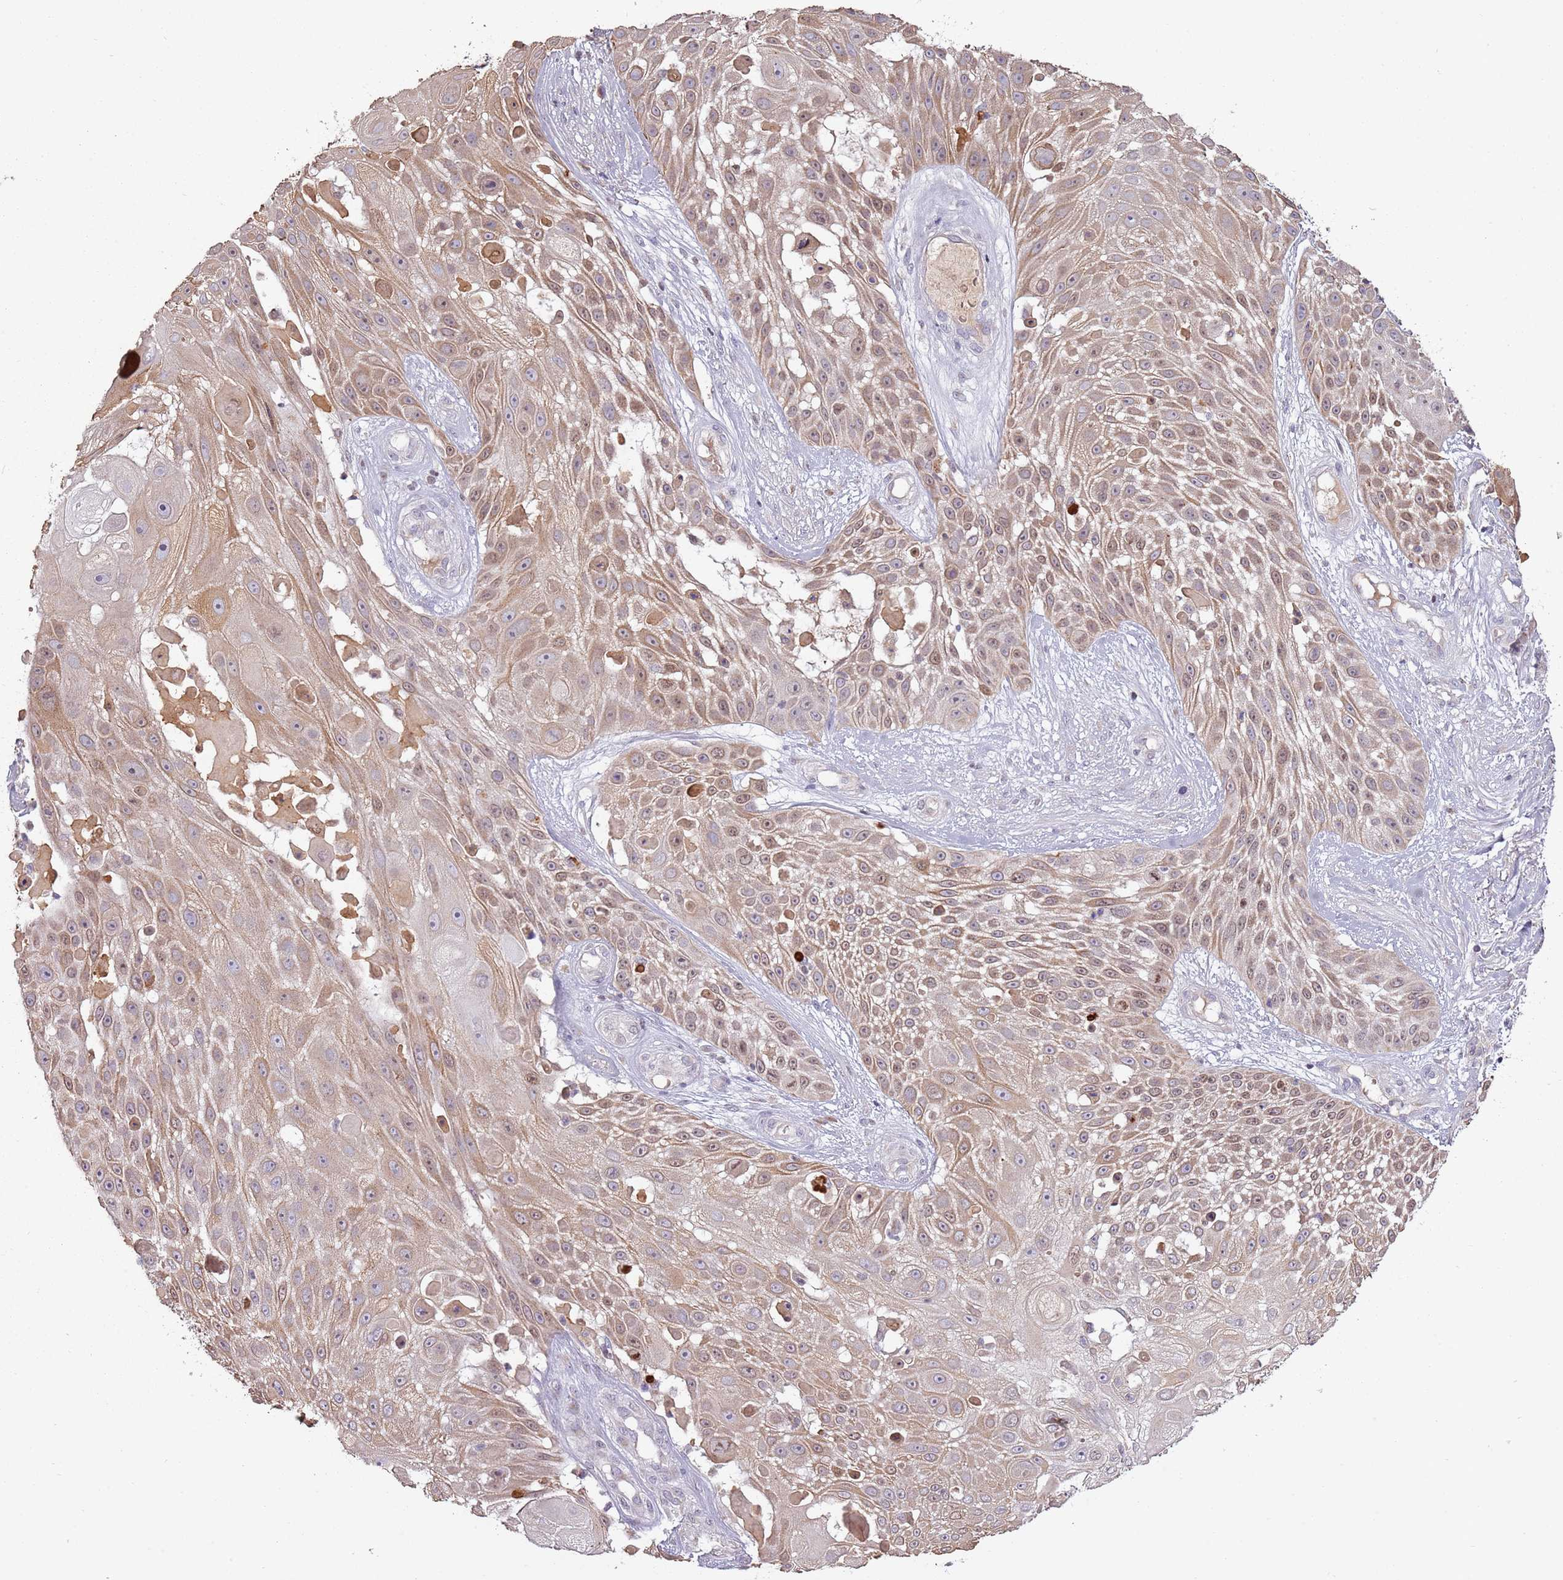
{"staining": {"intensity": "moderate", "quantity": ">75%", "location": "cytoplasmic/membranous"}, "tissue": "skin cancer", "cell_type": "Tumor cells", "image_type": "cancer", "snomed": [{"axis": "morphology", "description": "Squamous cell carcinoma, NOS"}, {"axis": "topography", "description": "Skin"}], "caption": "A high-resolution histopathology image shows immunohistochemistry (IHC) staining of skin cancer (squamous cell carcinoma), which exhibits moderate cytoplasmic/membranous expression in approximately >75% of tumor cells. (IHC, brightfield microscopy, high magnification).", "gene": "SYS1", "patient": {"sex": "female", "age": 86}}